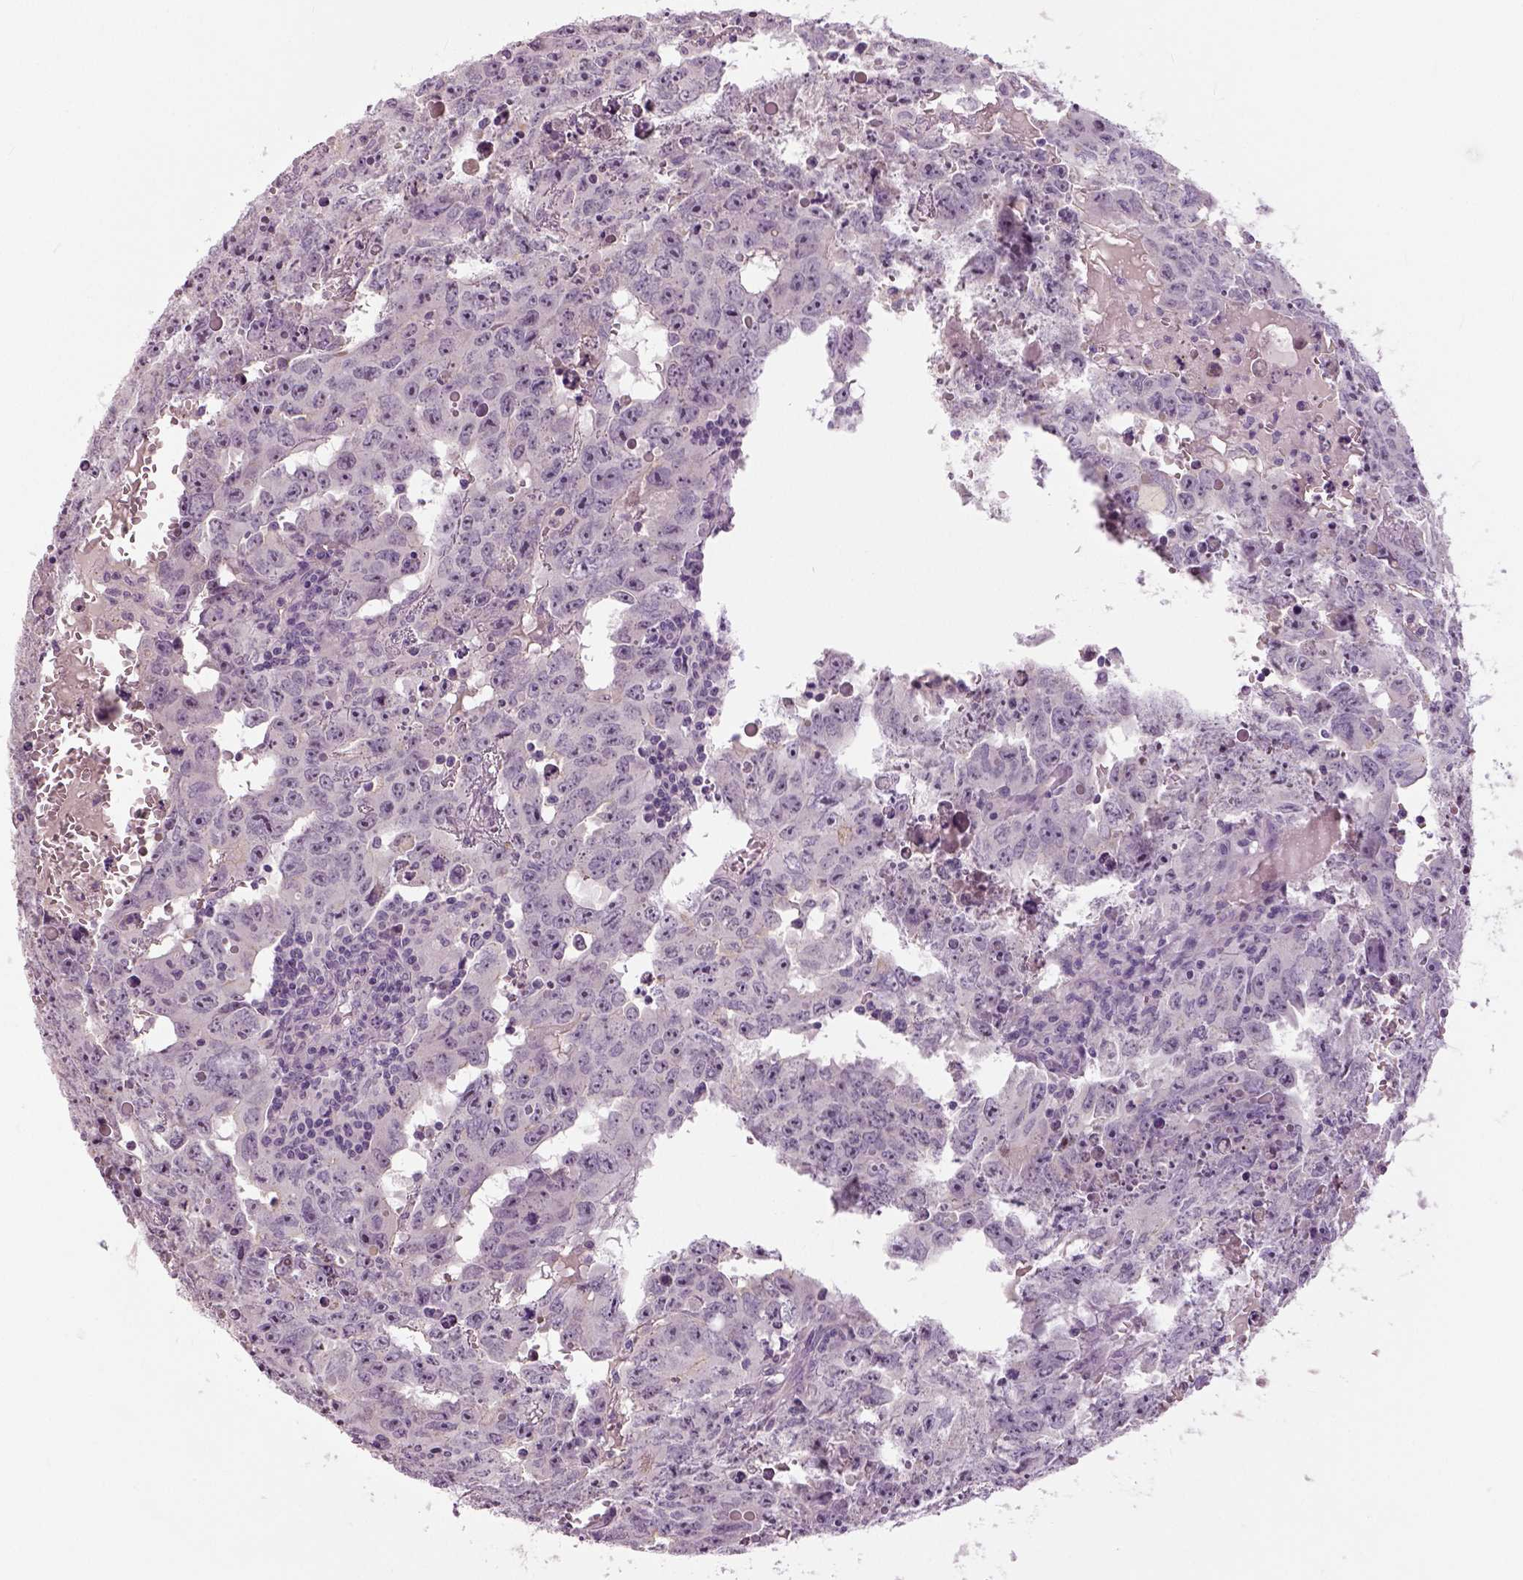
{"staining": {"intensity": "negative", "quantity": "none", "location": "none"}, "tissue": "testis cancer", "cell_type": "Tumor cells", "image_type": "cancer", "snomed": [{"axis": "morphology", "description": "Carcinoma, Embryonal, NOS"}, {"axis": "topography", "description": "Testis"}], "caption": "Immunohistochemistry (IHC) micrograph of testis cancer (embryonal carcinoma) stained for a protein (brown), which exhibits no staining in tumor cells. The staining is performed using DAB (3,3'-diaminobenzidine) brown chromogen with nuclei counter-stained in using hematoxylin.", "gene": "NECAB1", "patient": {"sex": "male", "age": 22}}